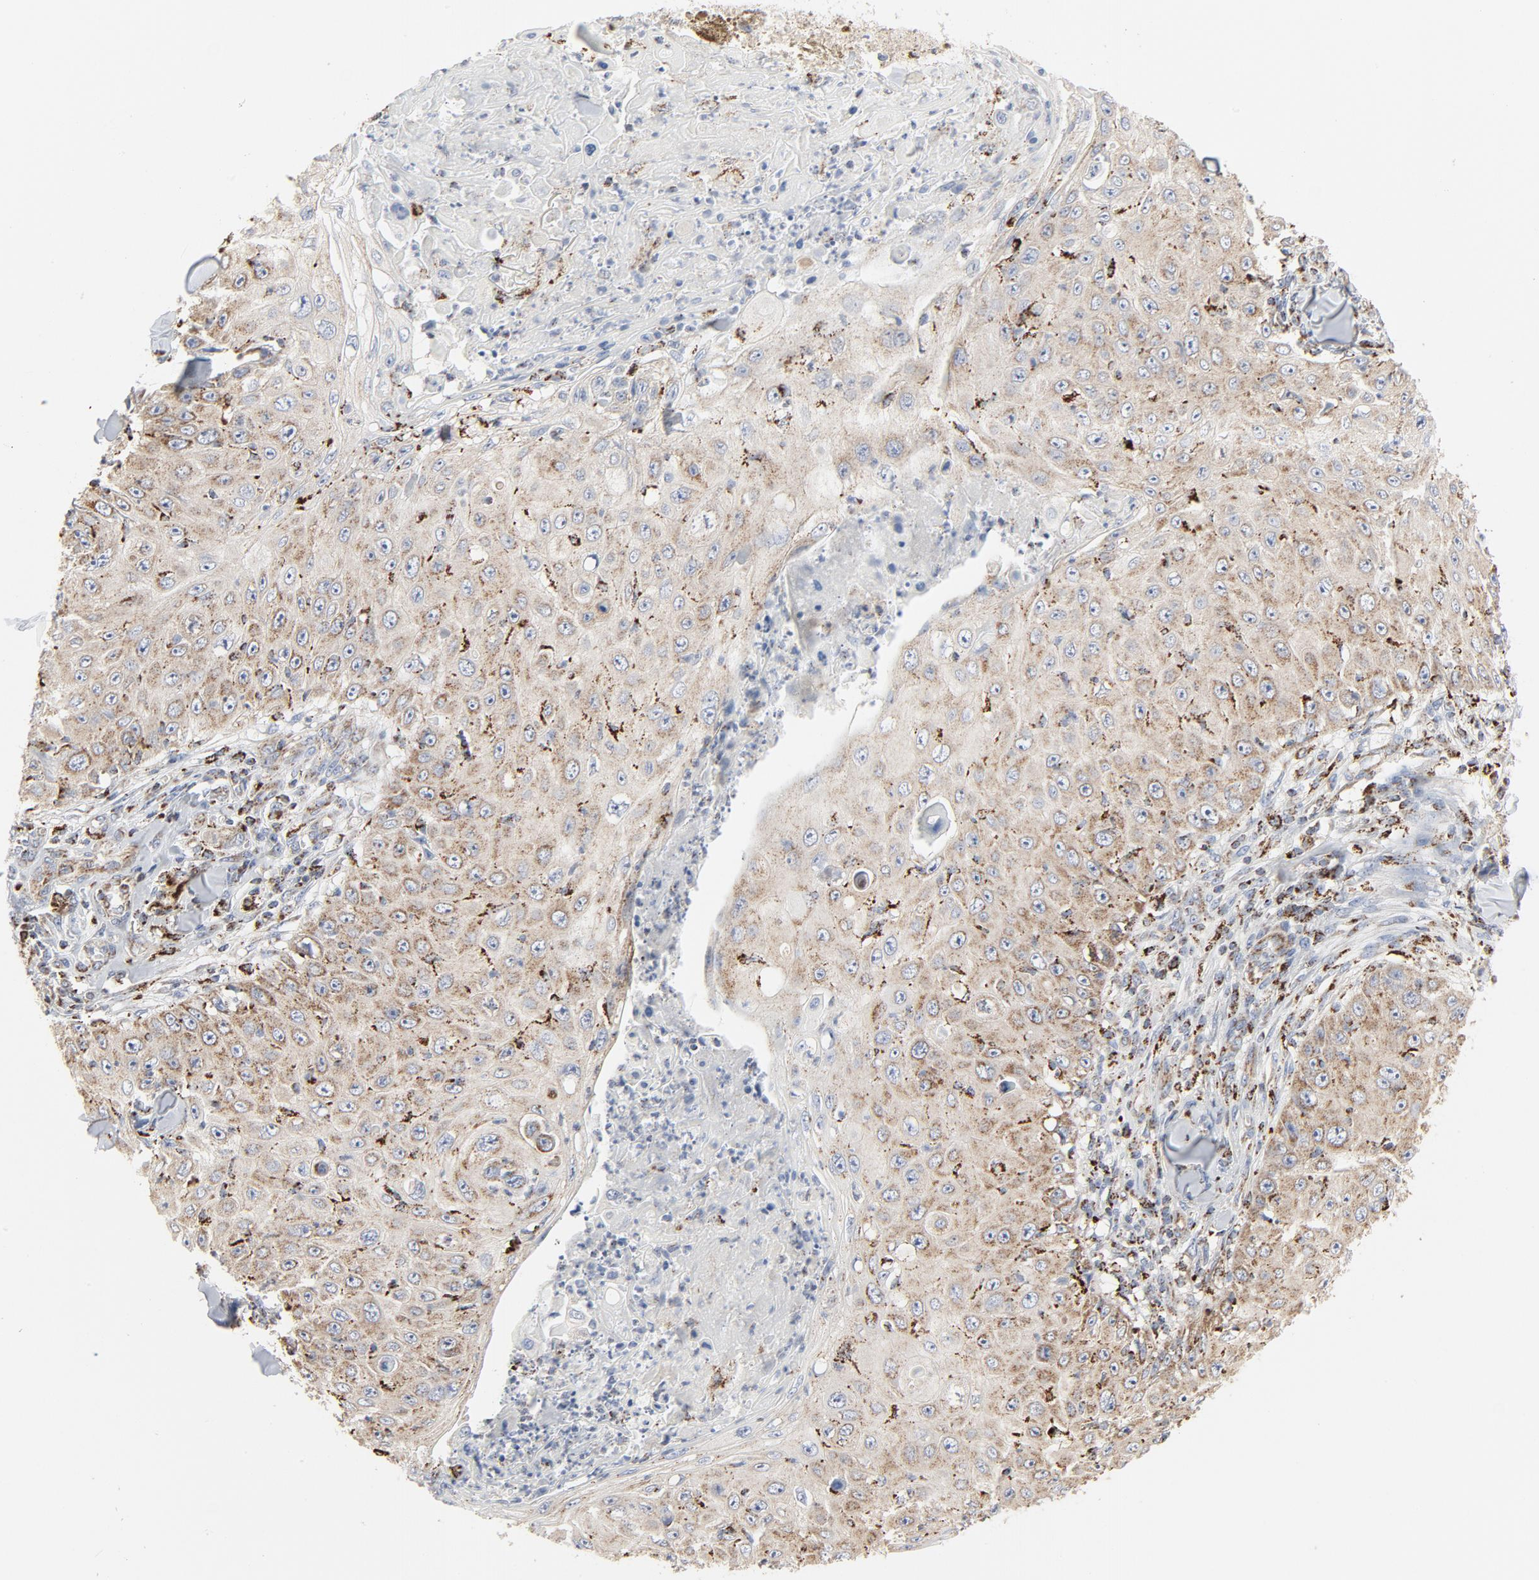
{"staining": {"intensity": "weak", "quantity": ">75%", "location": "cytoplasmic/membranous"}, "tissue": "skin cancer", "cell_type": "Tumor cells", "image_type": "cancer", "snomed": [{"axis": "morphology", "description": "Squamous cell carcinoma, NOS"}, {"axis": "topography", "description": "Skin"}], "caption": "Immunohistochemical staining of skin cancer (squamous cell carcinoma) displays weak cytoplasmic/membranous protein expression in approximately >75% of tumor cells.", "gene": "SETD3", "patient": {"sex": "male", "age": 86}}